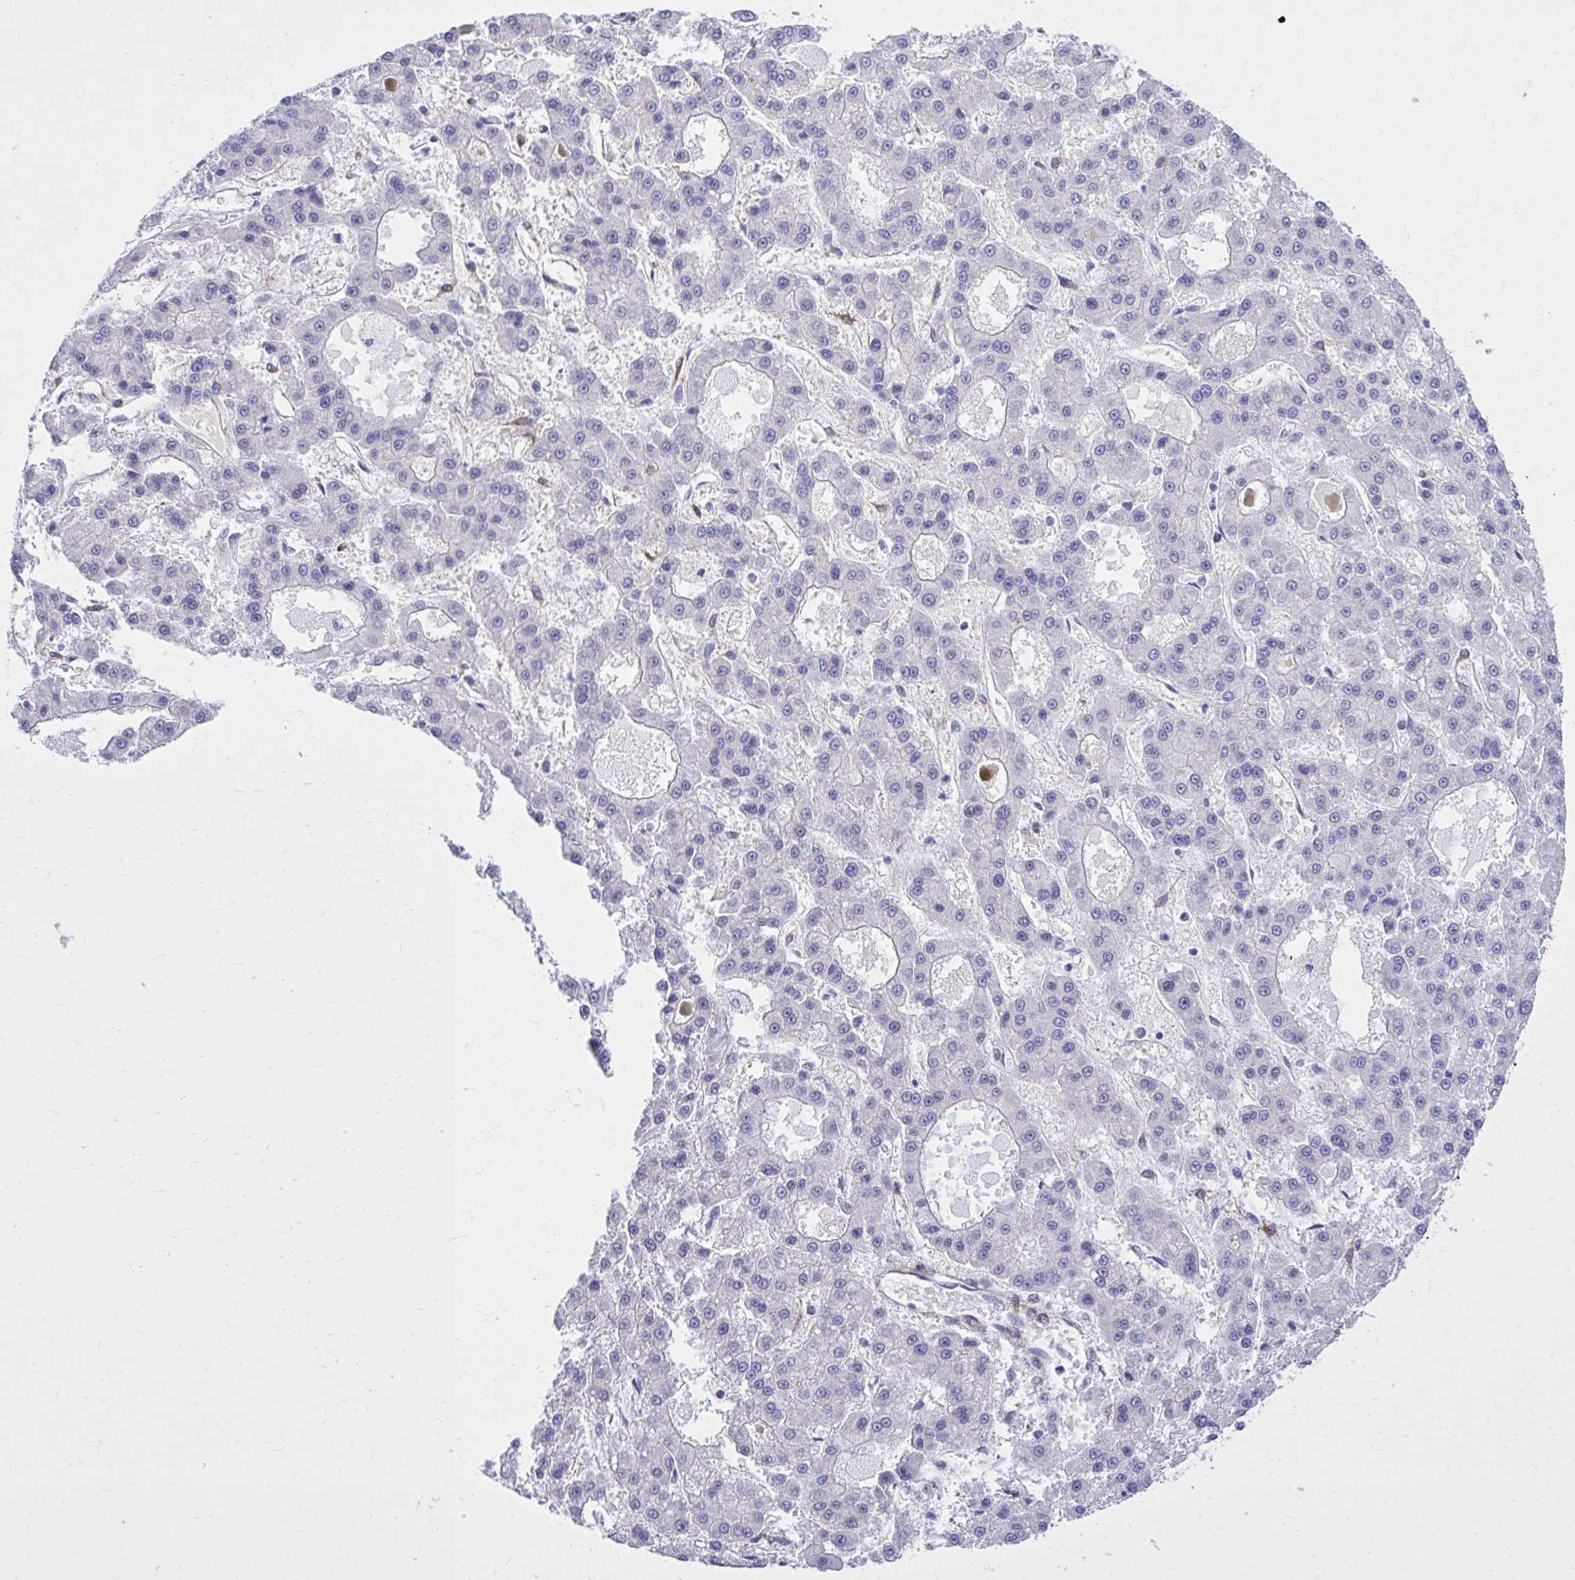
{"staining": {"intensity": "negative", "quantity": "none", "location": "none"}, "tissue": "liver cancer", "cell_type": "Tumor cells", "image_type": "cancer", "snomed": [{"axis": "morphology", "description": "Carcinoma, Hepatocellular, NOS"}, {"axis": "topography", "description": "Liver"}], "caption": "Liver hepatocellular carcinoma was stained to show a protein in brown. There is no significant staining in tumor cells.", "gene": "EPB41L1", "patient": {"sex": "male", "age": 70}}